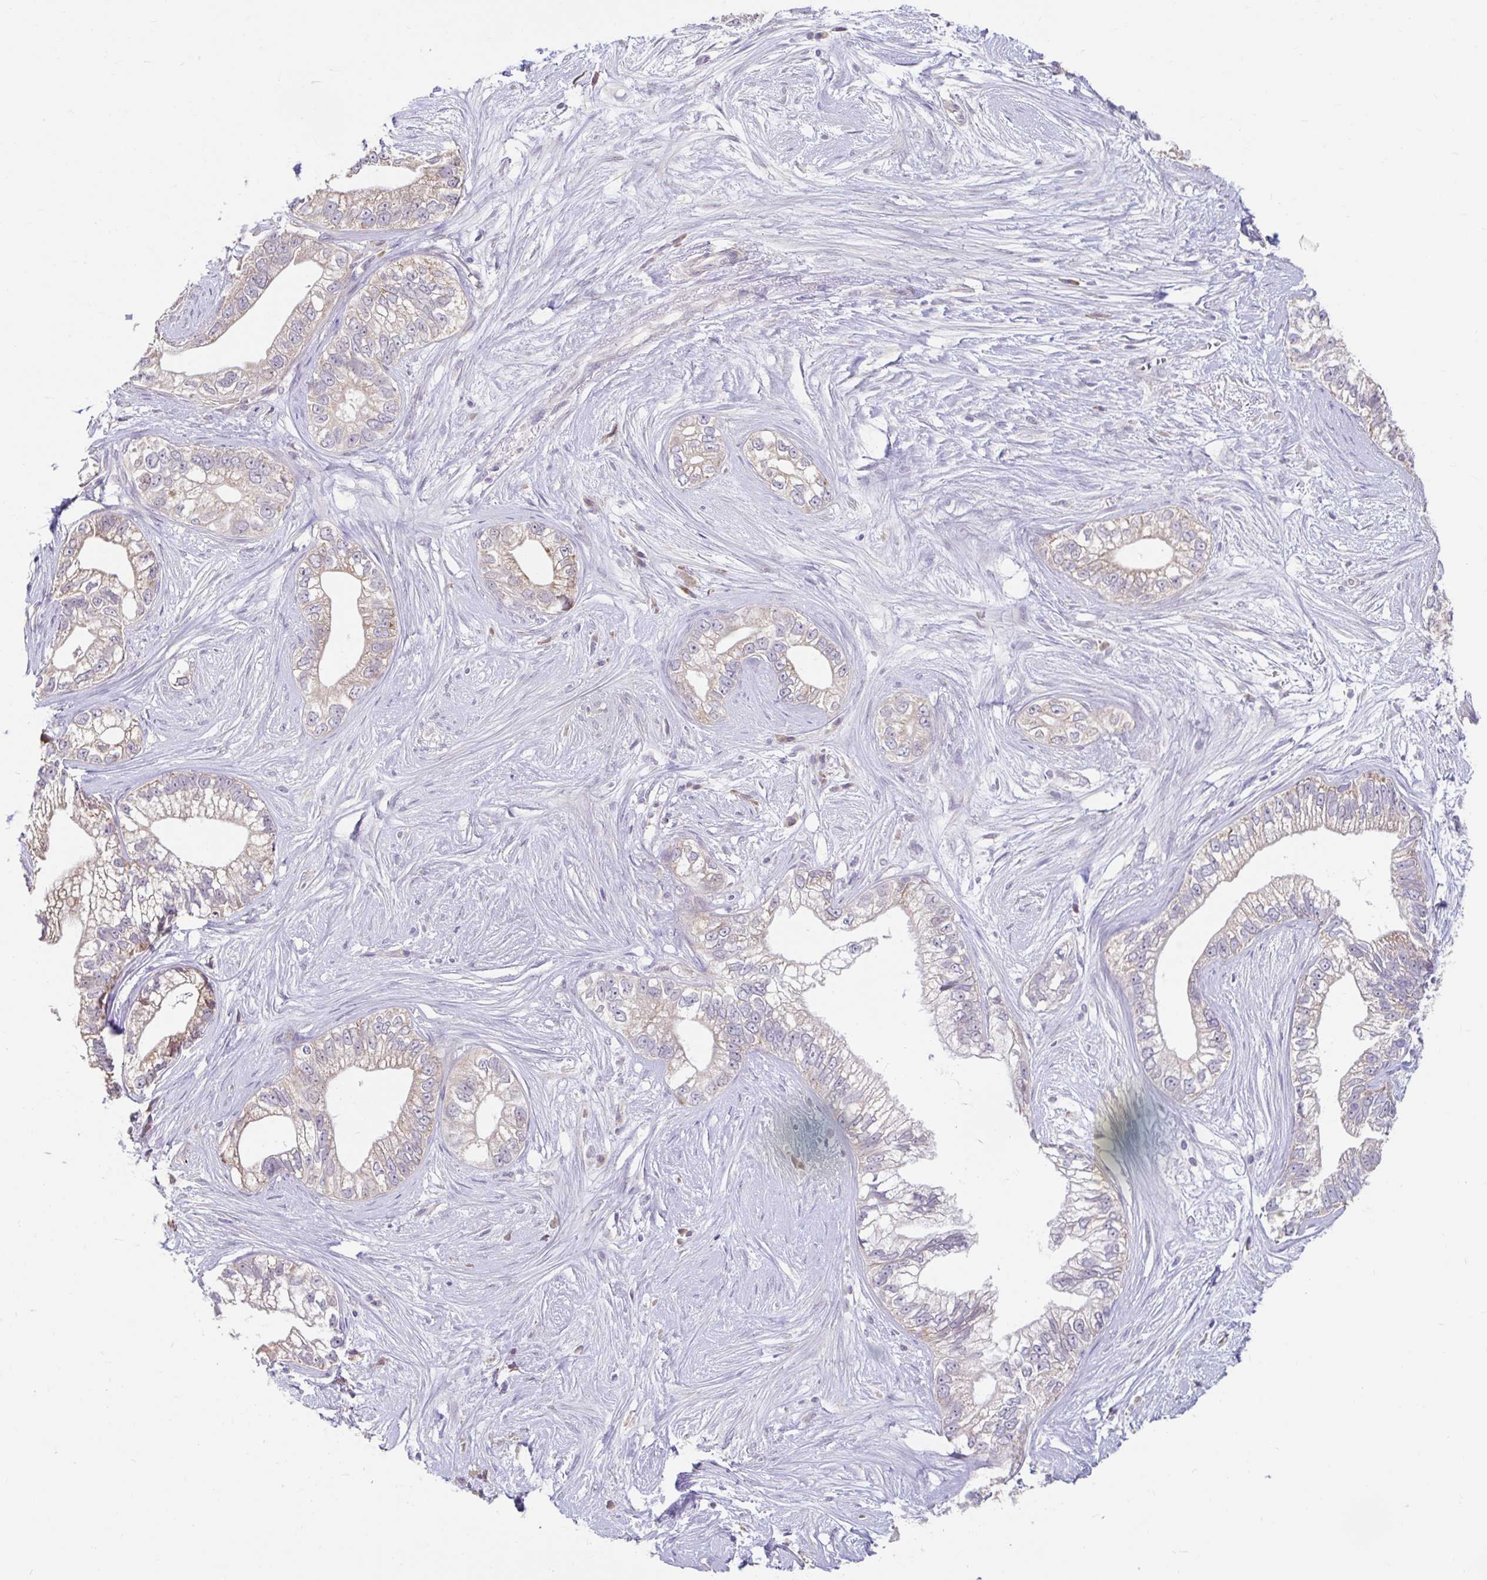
{"staining": {"intensity": "weak", "quantity": ">75%", "location": "cytoplasmic/membranous"}, "tissue": "pancreatic cancer", "cell_type": "Tumor cells", "image_type": "cancer", "snomed": [{"axis": "morphology", "description": "Adenocarcinoma, NOS"}, {"axis": "topography", "description": "Pancreas"}], "caption": "This is a micrograph of IHC staining of pancreatic cancer (adenocarcinoma), which shows weak positivity in the cytoplasmic/membranous of tumor cells.", "gene": "NT5C1B", "patient": {"sex": "male", "age": 70}}